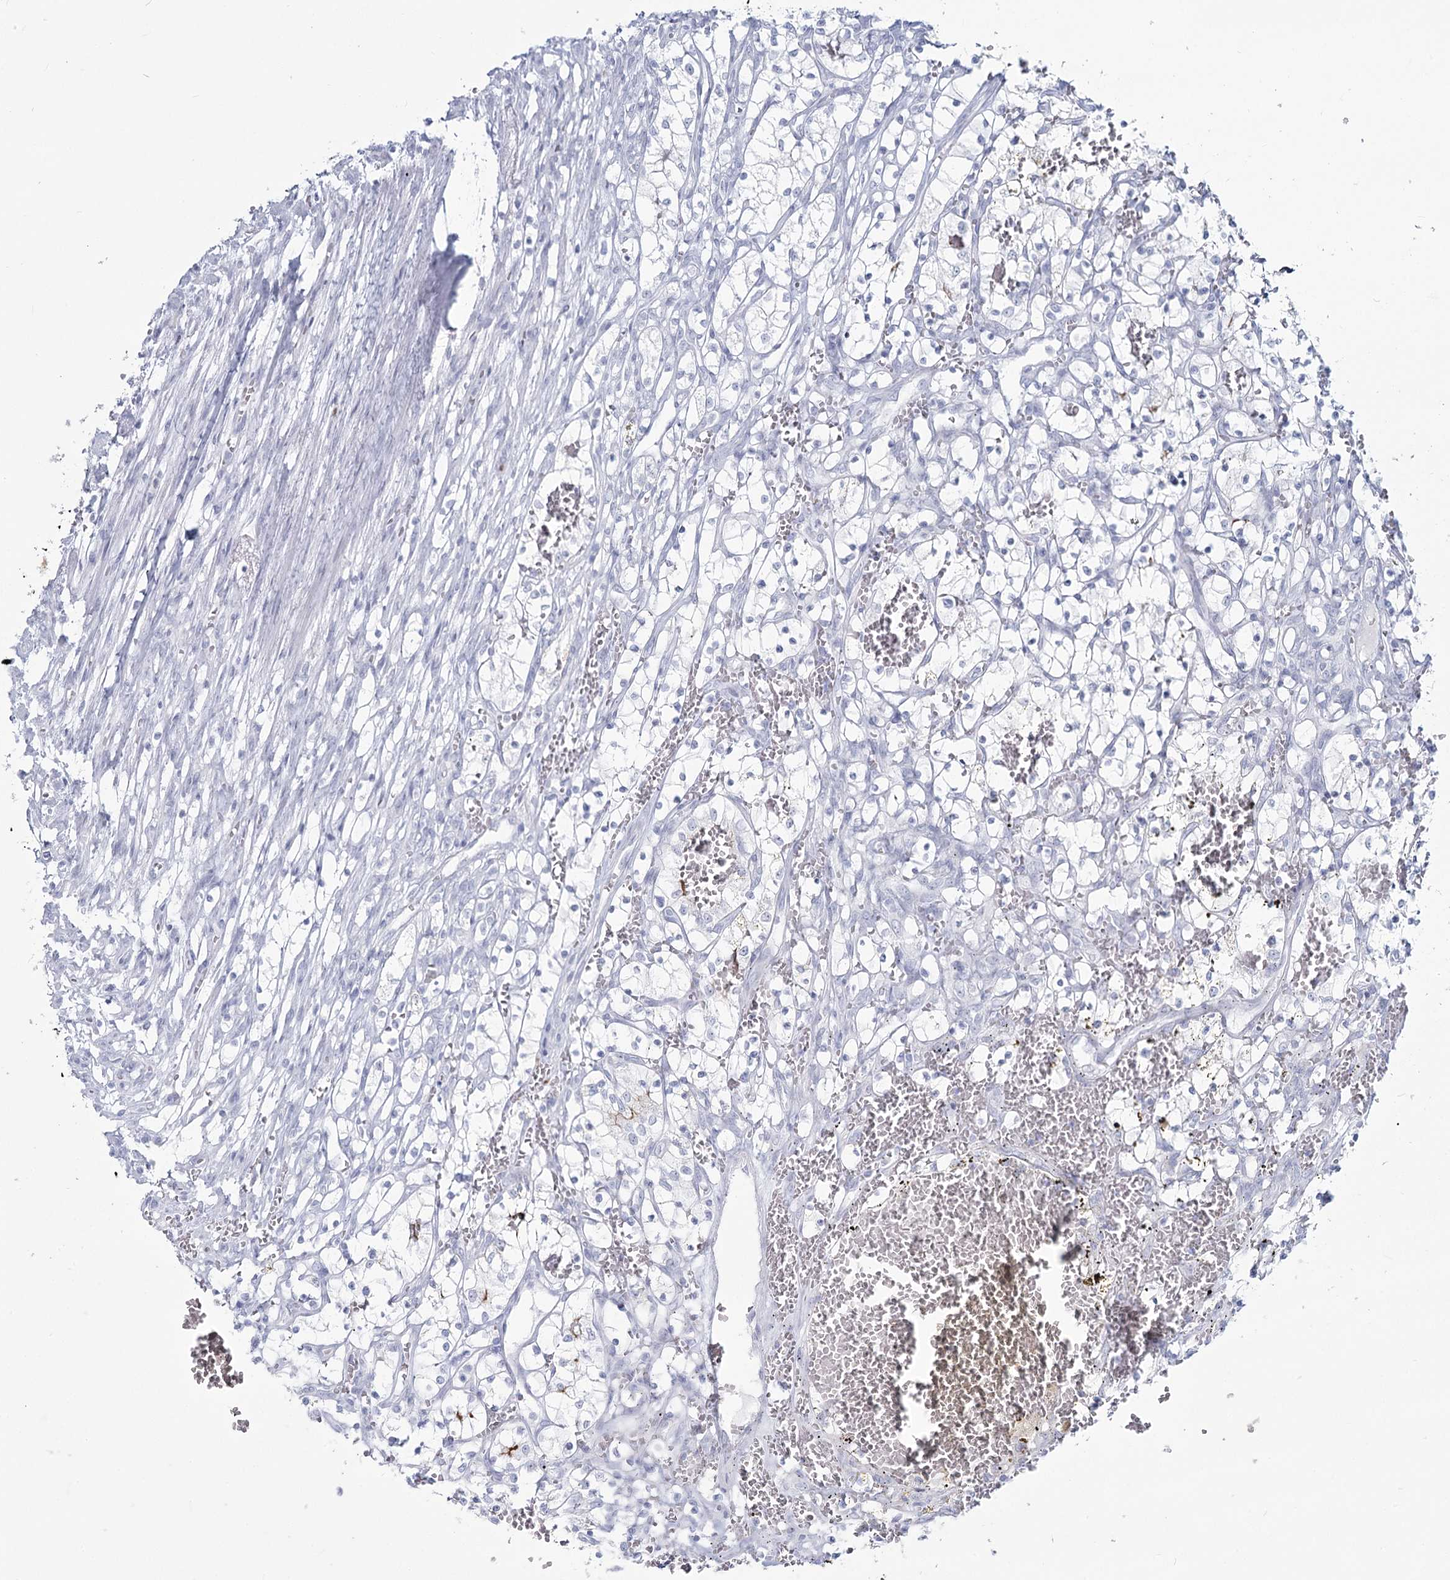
{"staining": {"intensity": "negative", "quantity": "none", "location": "none"}, "tissue": "renal cancer", "cell_type": "Tumor cells", "image_type": "cancer", "snomed": [{"axis": "morphology", "description": "Adenocarcinoma, NOS"}, {"axis": "topography", "description": "Kidney"}], "caption": "The histopathology image exhibits no staining of tumor cells in renal adenocarcinoma. (DAB IHC with hematoxylin counter stain).", "gene": "SLC6A19", "patient": {"sex": "female", "age": 69}}